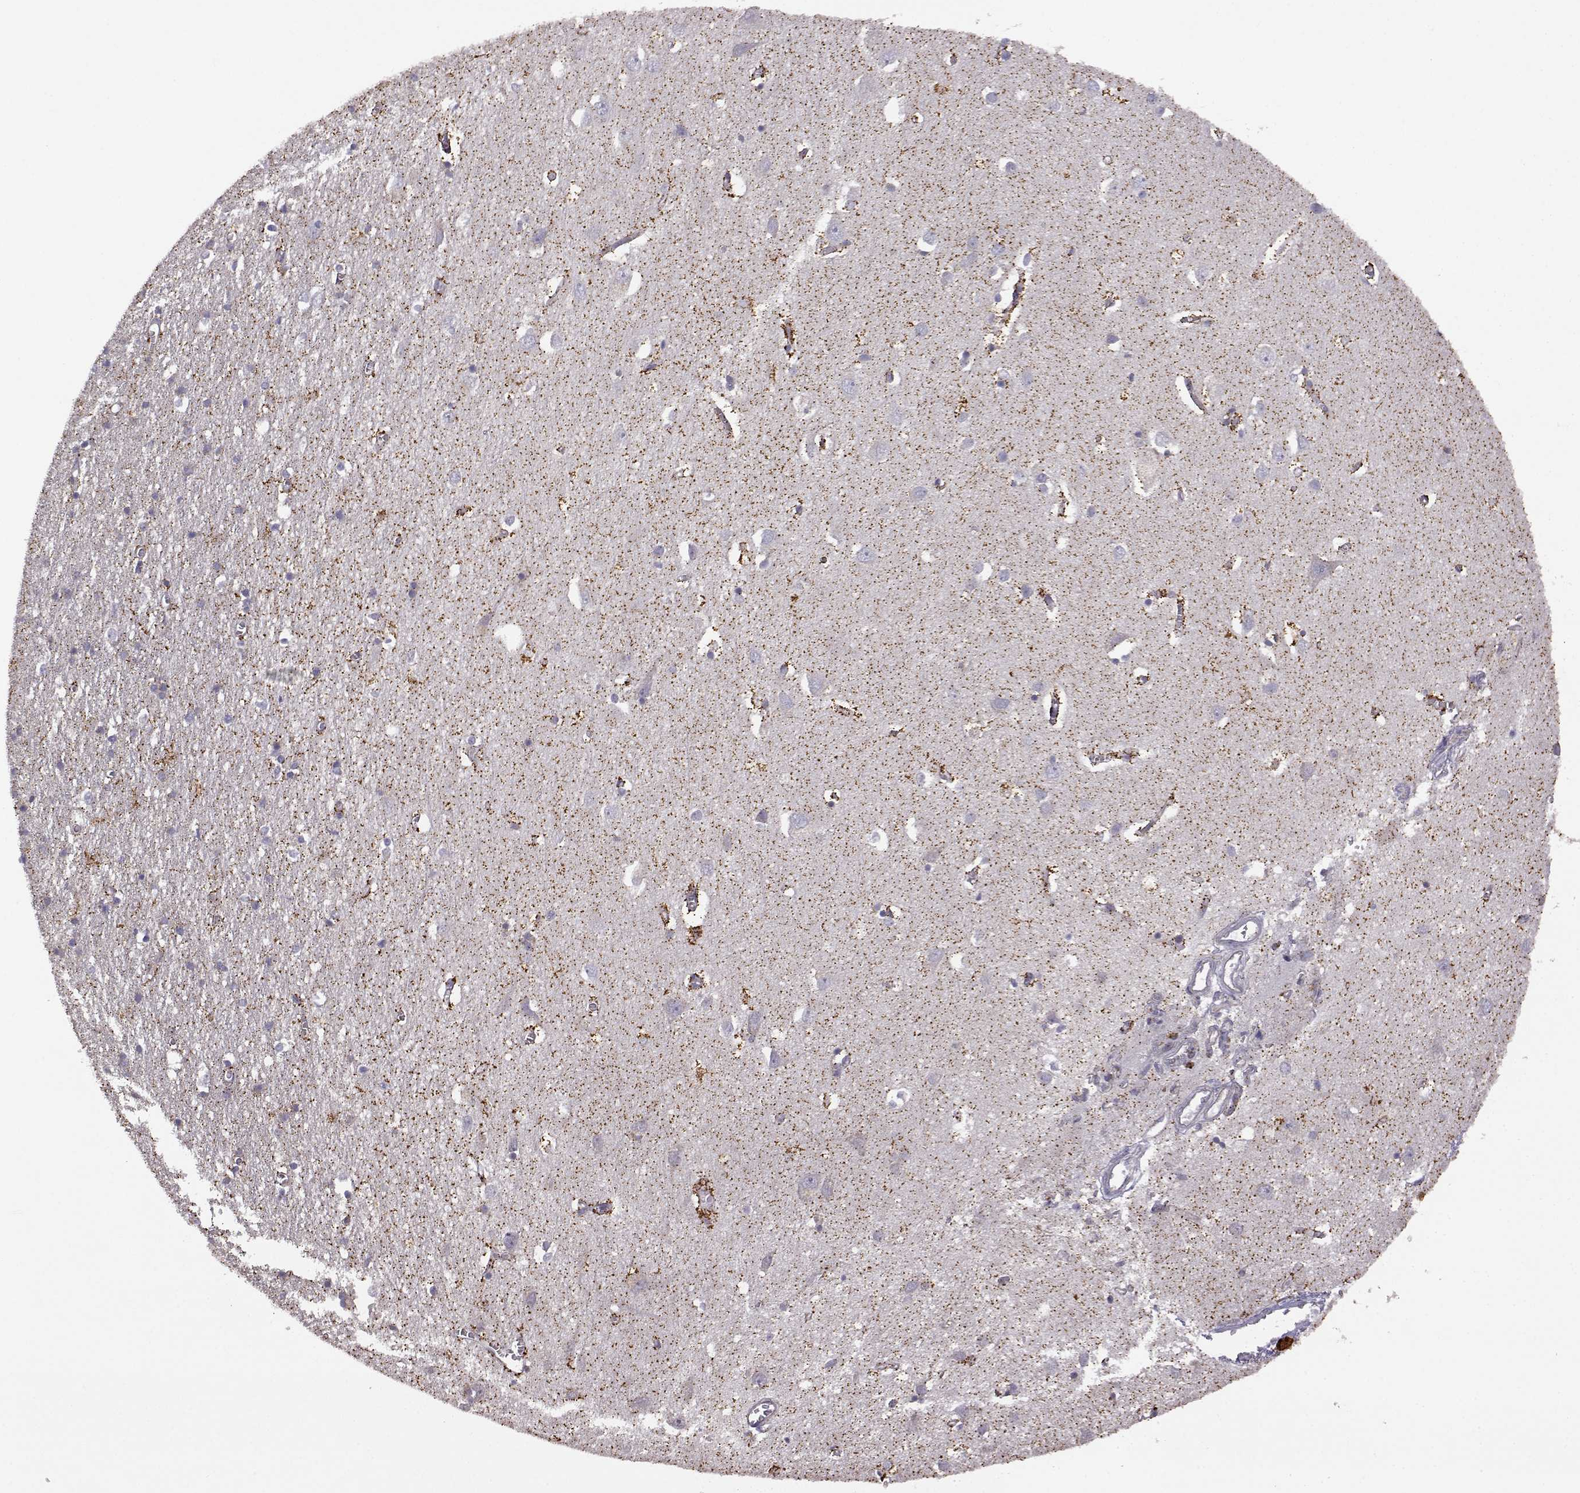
{"staining": {"intensity": "negative", "quantity": "none", "location": "none"}, "tissue": "cerebral cortex", "cell_type": "Endothelial cells", "image_type": "normal", "snomed": [{"axis": "morphology", "description": "Normal tissue, NOS"}, {"axis": "topography", "description": "Cerebral cortex"}], "caption": "High power microscopy micrograph of an immunohistochemistry (IHC) micrograph of normal cerebral cortex, revealing no significant staining in endothelial cells.", "gene": "DDC", "patient": {"sex": "male", "age": 70}}